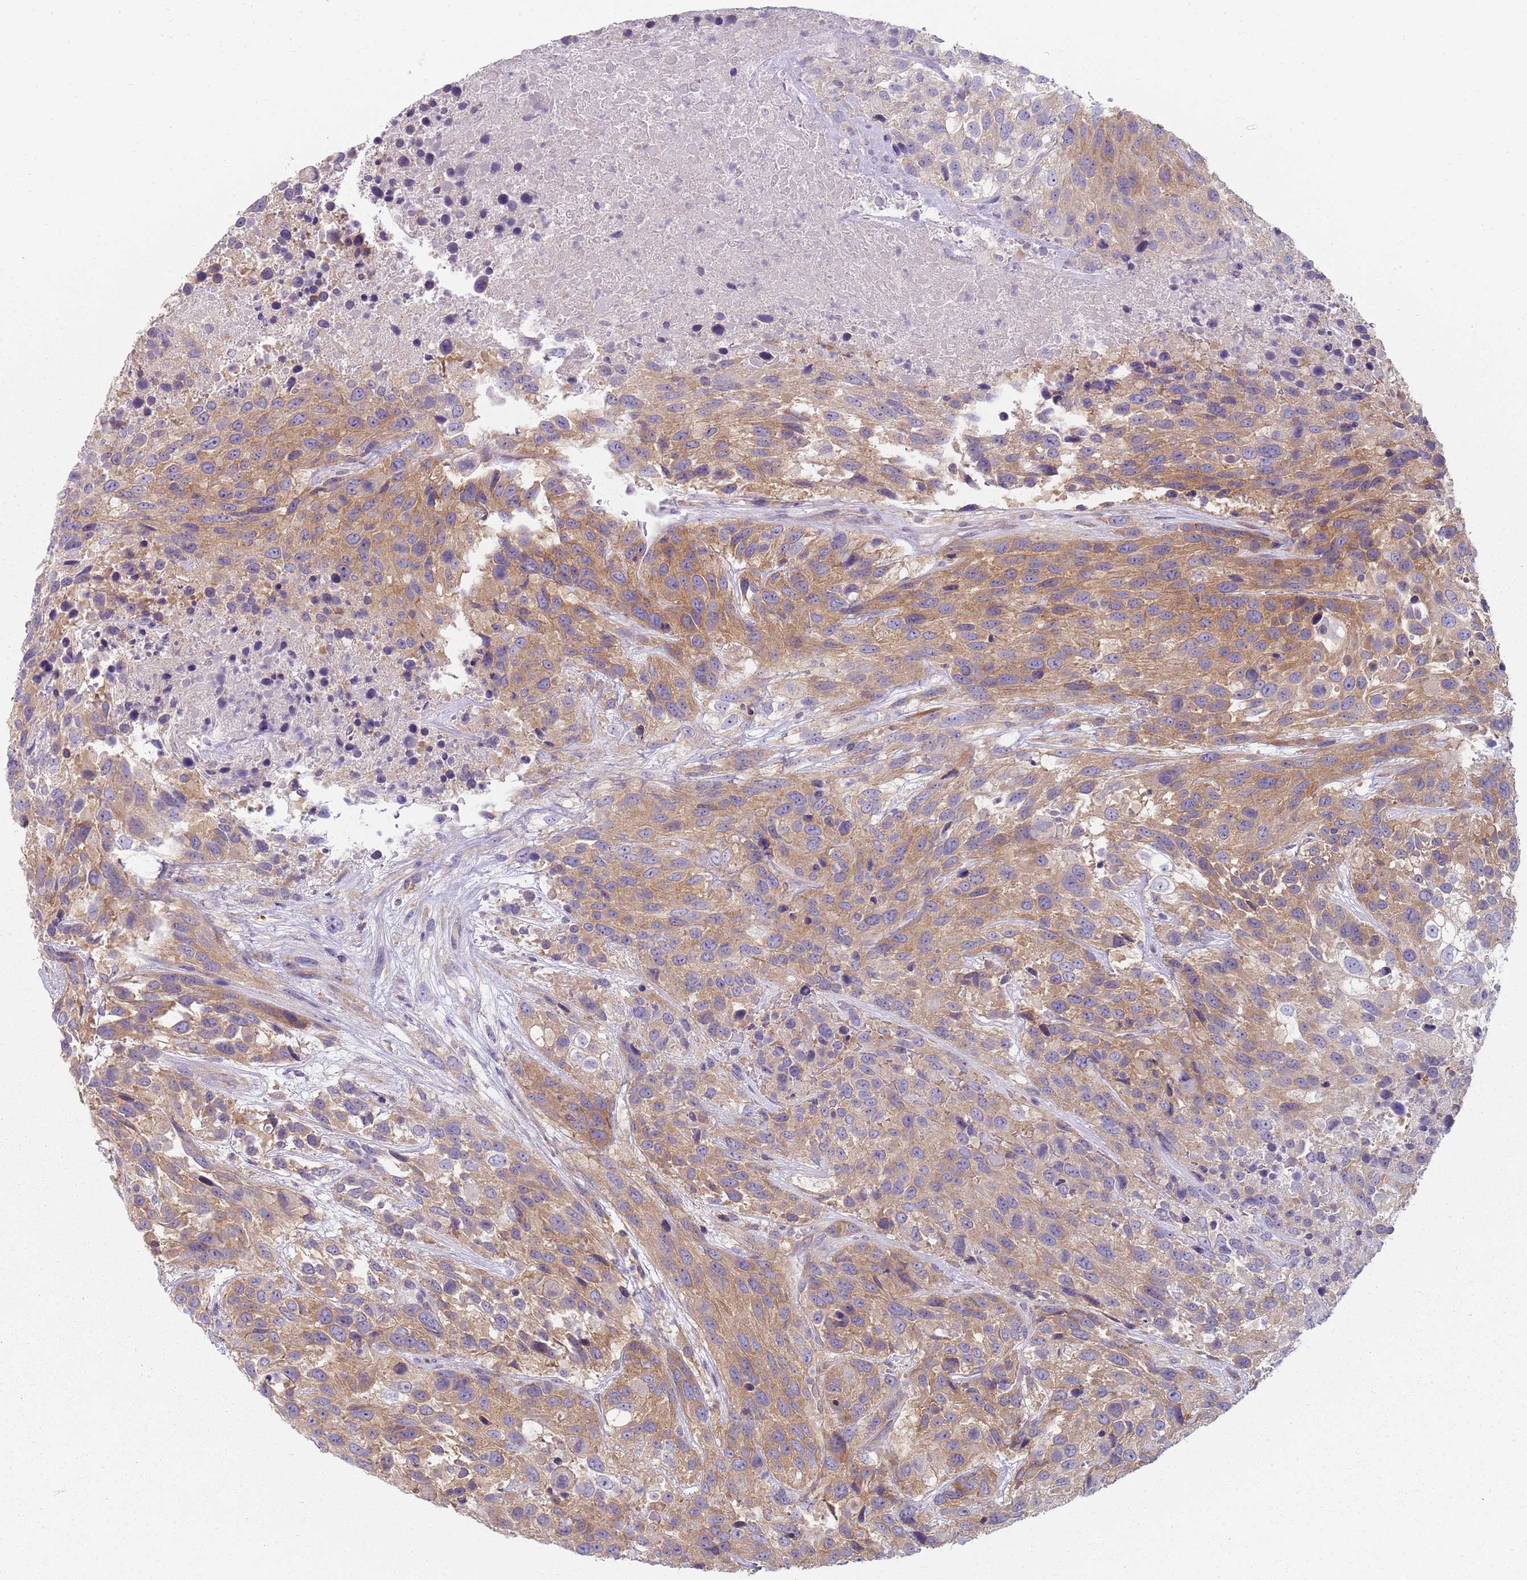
{"staining": {"intensity": "moderate", "quantity": ">75%", "location": "cytoplasmic/membranous"}, "tissue": "urothelial cancer", "cell_type": "Tumor cells", "image_type": "cancer", "snomed": [{"axis": "morphology", "description": "Urothelial carcinoma, High grade"}, {"axis": "topography", "description": "Urinary bladder"}], "caption": "Immunohistochemical staining of human urothelial cancer reveals medium levels of moderate cytoplasmic/membranous positivity in about >75% of tumor cells.", "gene": "SLC26A6", "patient": {"sex": "female", "age": 70}}